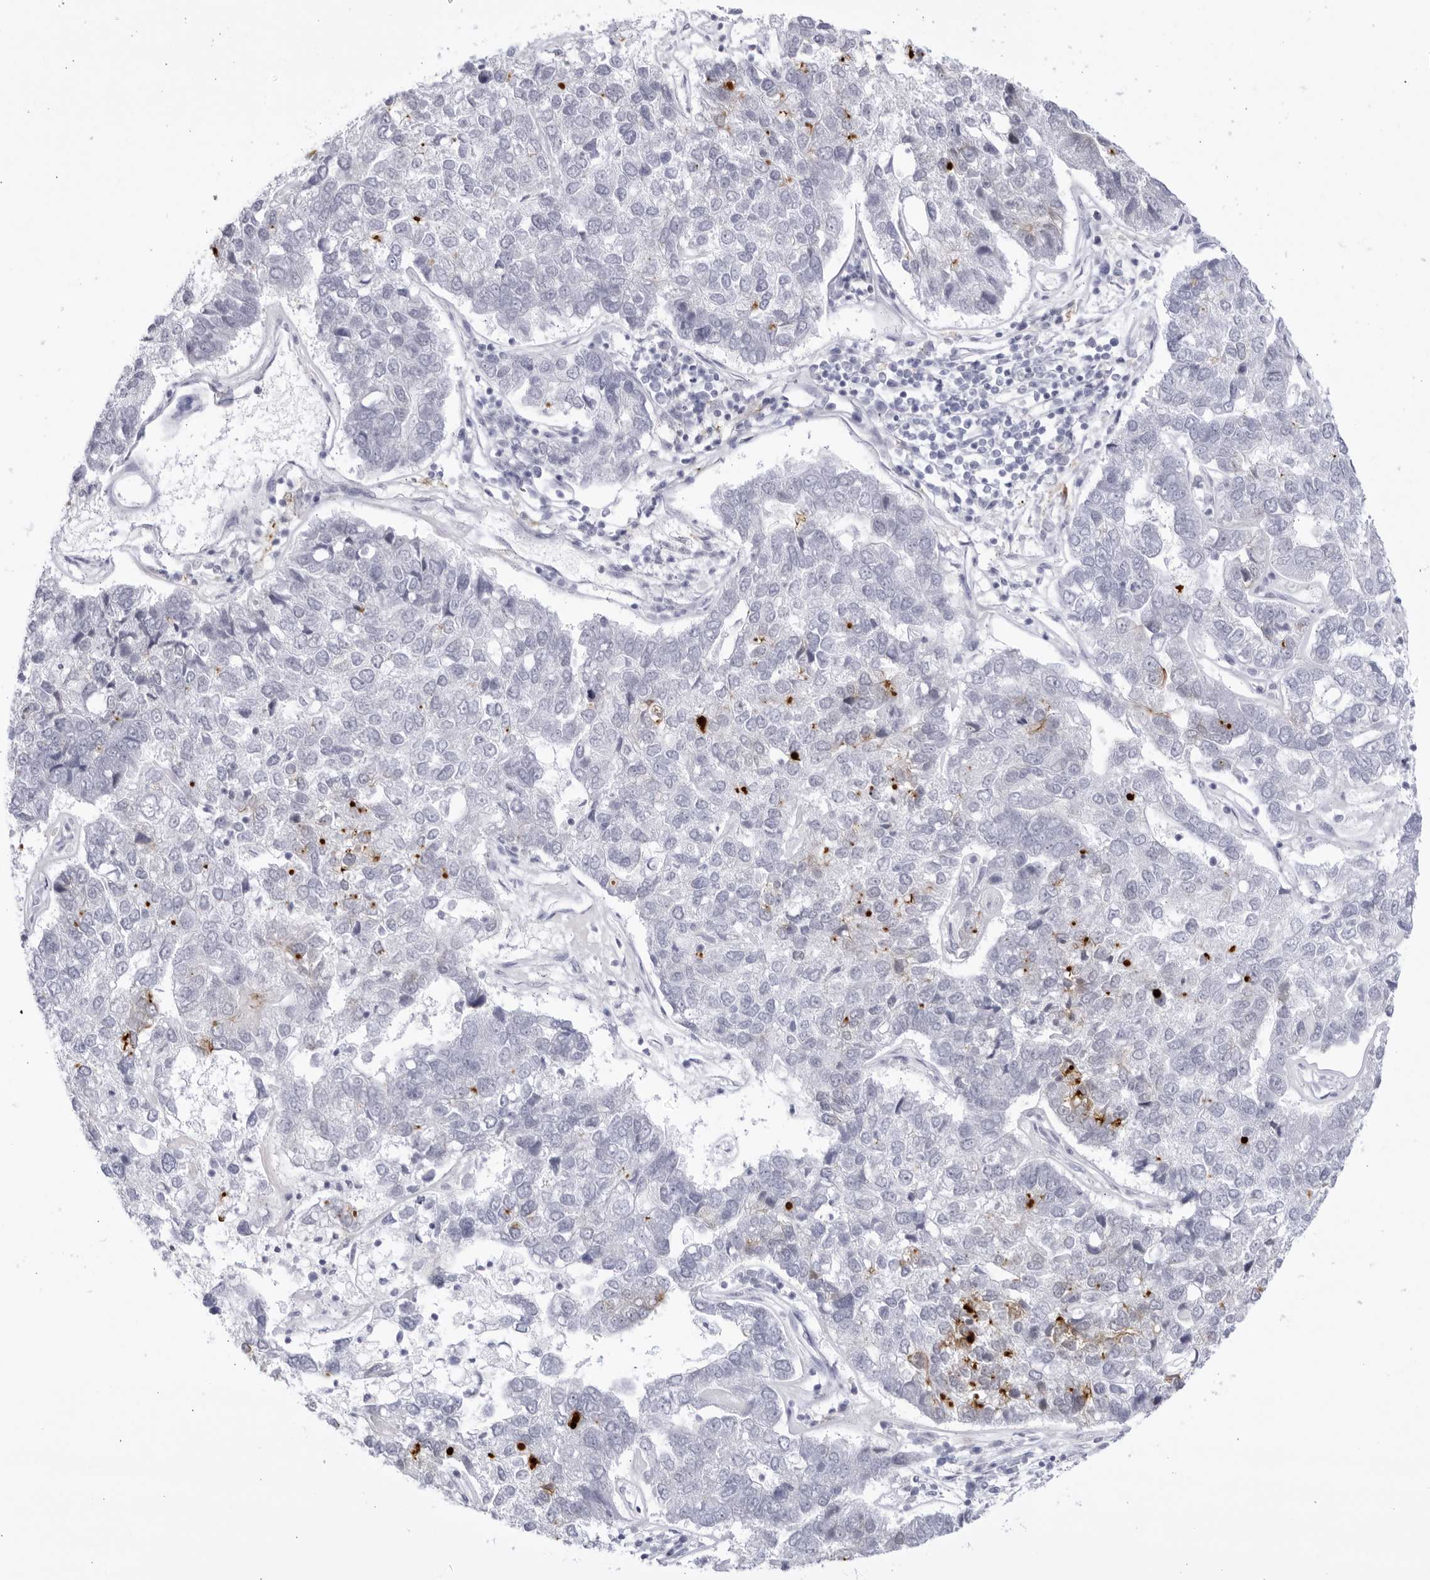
{"staining": {"intensity": "negative", "quantity": "none", "location": "none"}, "tissue": "pancreatic cancer", "cell_type": "Tumor cells", "image_type": "cancer", "snomed": [{"axis": "morphology", "description": "Adenocarcinoma, NOS"}, {"axis": "topography", "description": "Pancreas"}], "caption": "A histopathology image of pancreatic cancer (adenocarcinoma) stained for a protein displays no brown staining in tumor cells.", "gene": "CNBD1", "patient": {"sex": "female", "age": 61}}